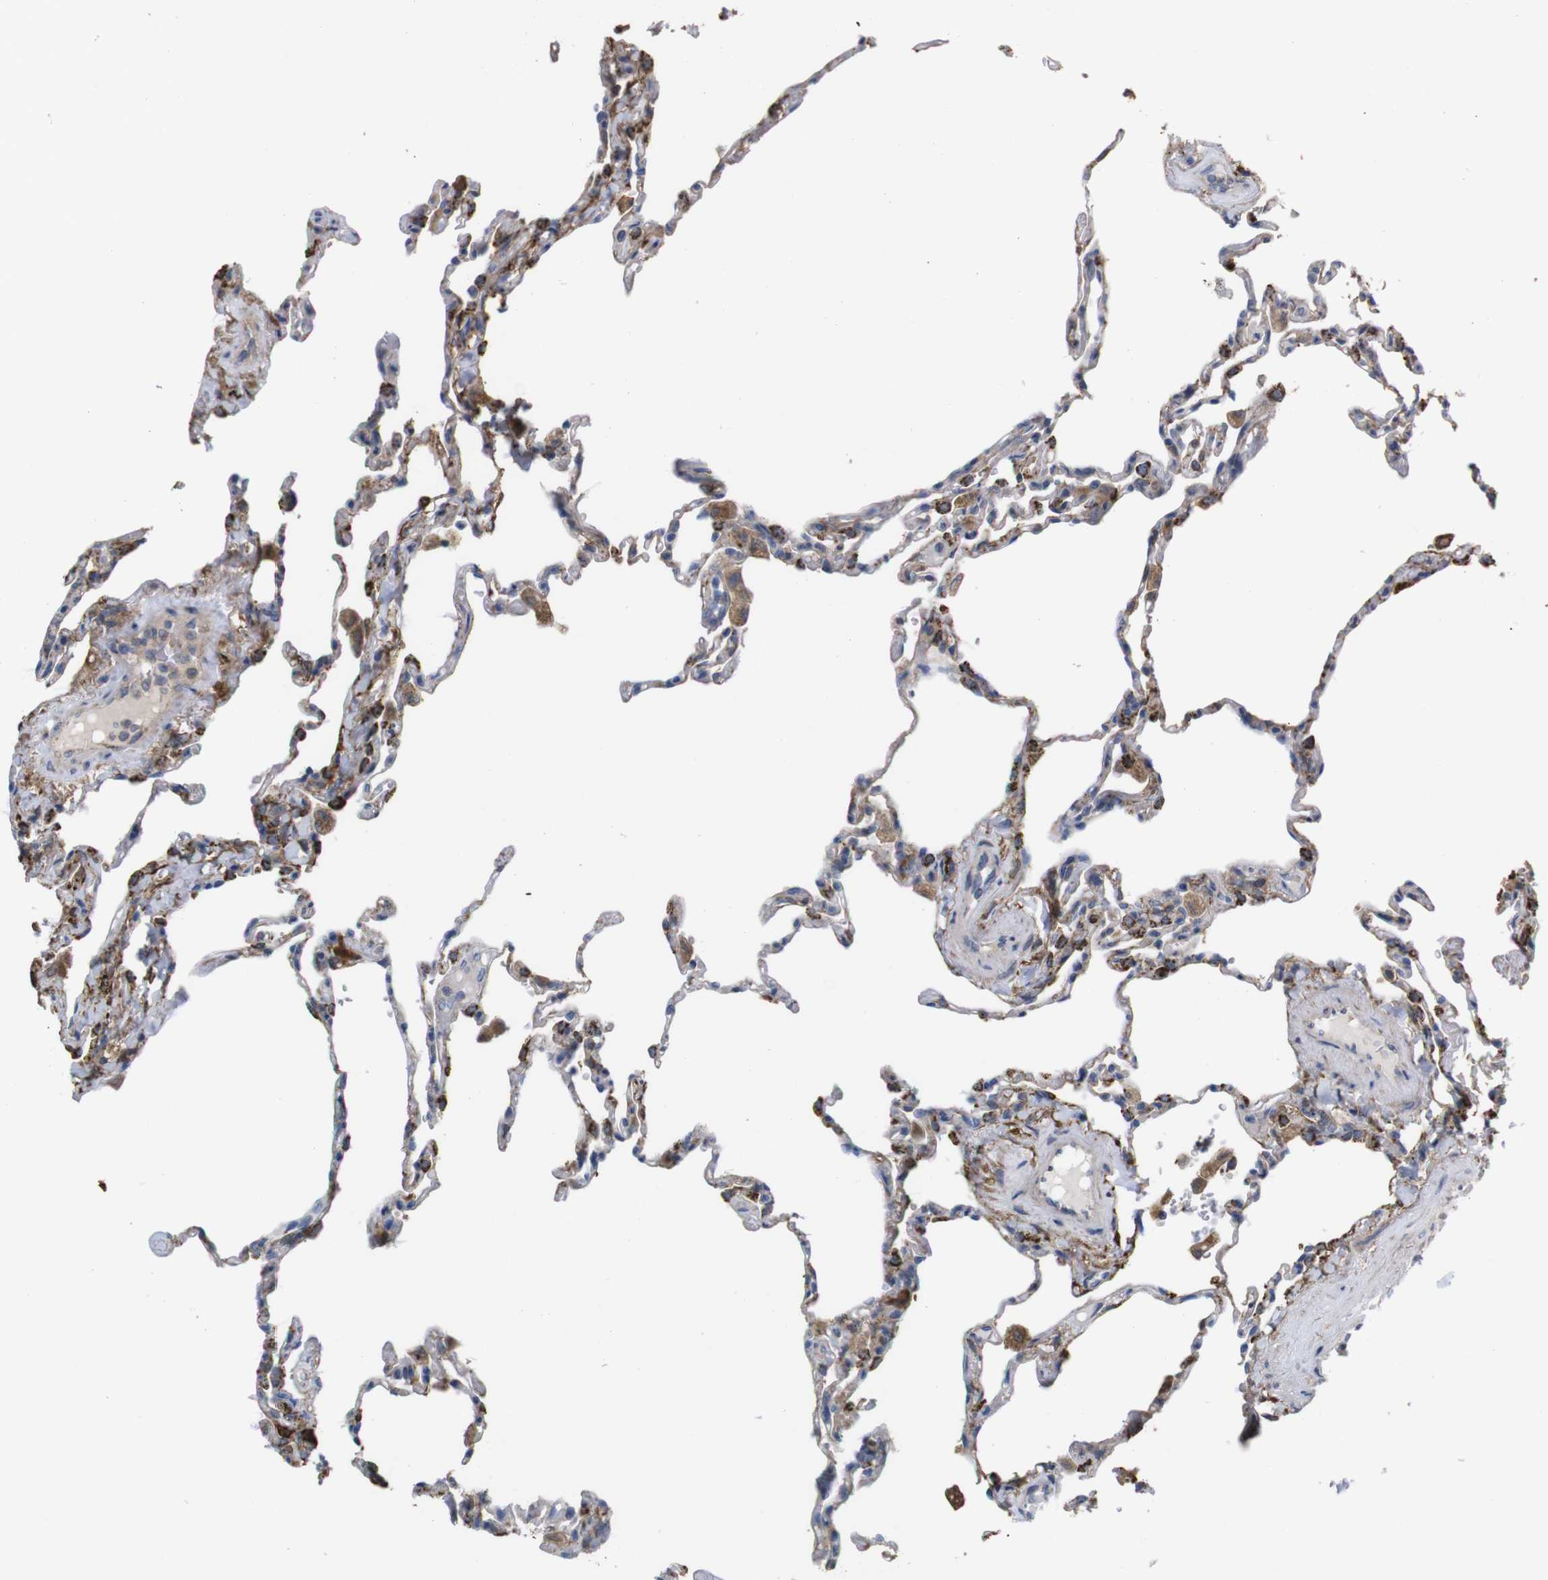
{"staining": {"intensity": "moderate", "quantity": "25%-75%", "location": "cytoplasmic/membranous"}, "tissue": "lung", "cell_type": "Alveolar cells", "image_type": "normal", "snomed": [{"axis": "morphology", "description": "Normal tissue, NOS"}, {"axis": "topography", "description": "Lung"}], "caption": "A photomicrograph showing moderate cytoplasmic/membranous positivity in approximately 25%-75% of alveolar cells in unremarkable lung, as visualized by brown immunohistochemical staining.", "gene": "PTPRR", "patient": {"sex": "male", "age": 59}}